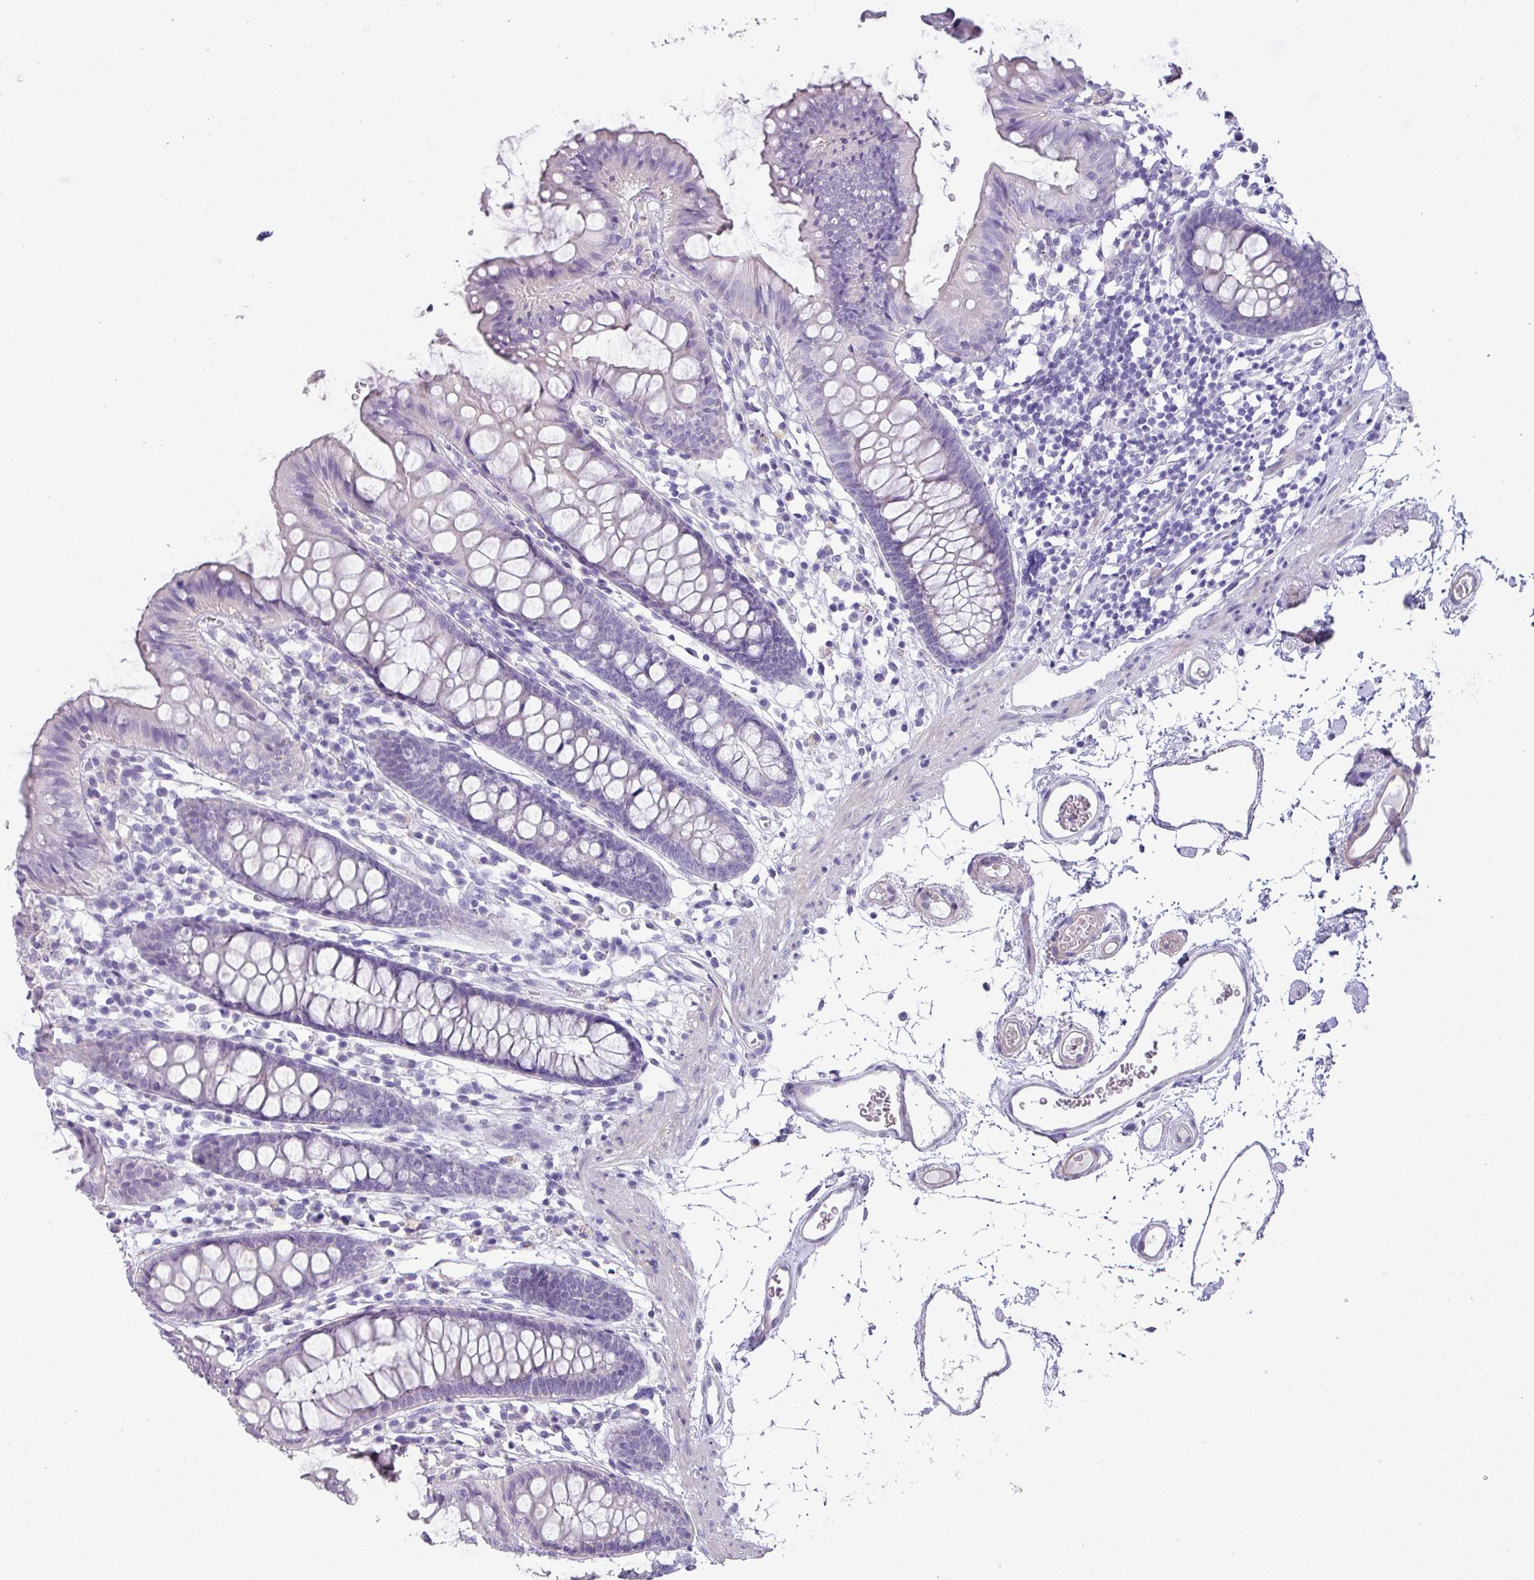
{"staining": {"intensity": "negative", "quantity": "none", "location": "none"}, "tissue": "colon", "cell_type": "Endothelial cells", "image_type": "normal", "snomed": [{"axis": "morphology", "description": "Normal tissue, NOS"}, {"axis": "topography", "description": "Colon"}], "caption": "IHC photomicrograph of unremarkable human colon stained for a protein (brown), which exhibits no staining in endothelial cells. (Immunohistochemistry, brightfield microscopy, high magnification).", "gene": "GLI4", "patient": {"sex": "female", "age": 84}}